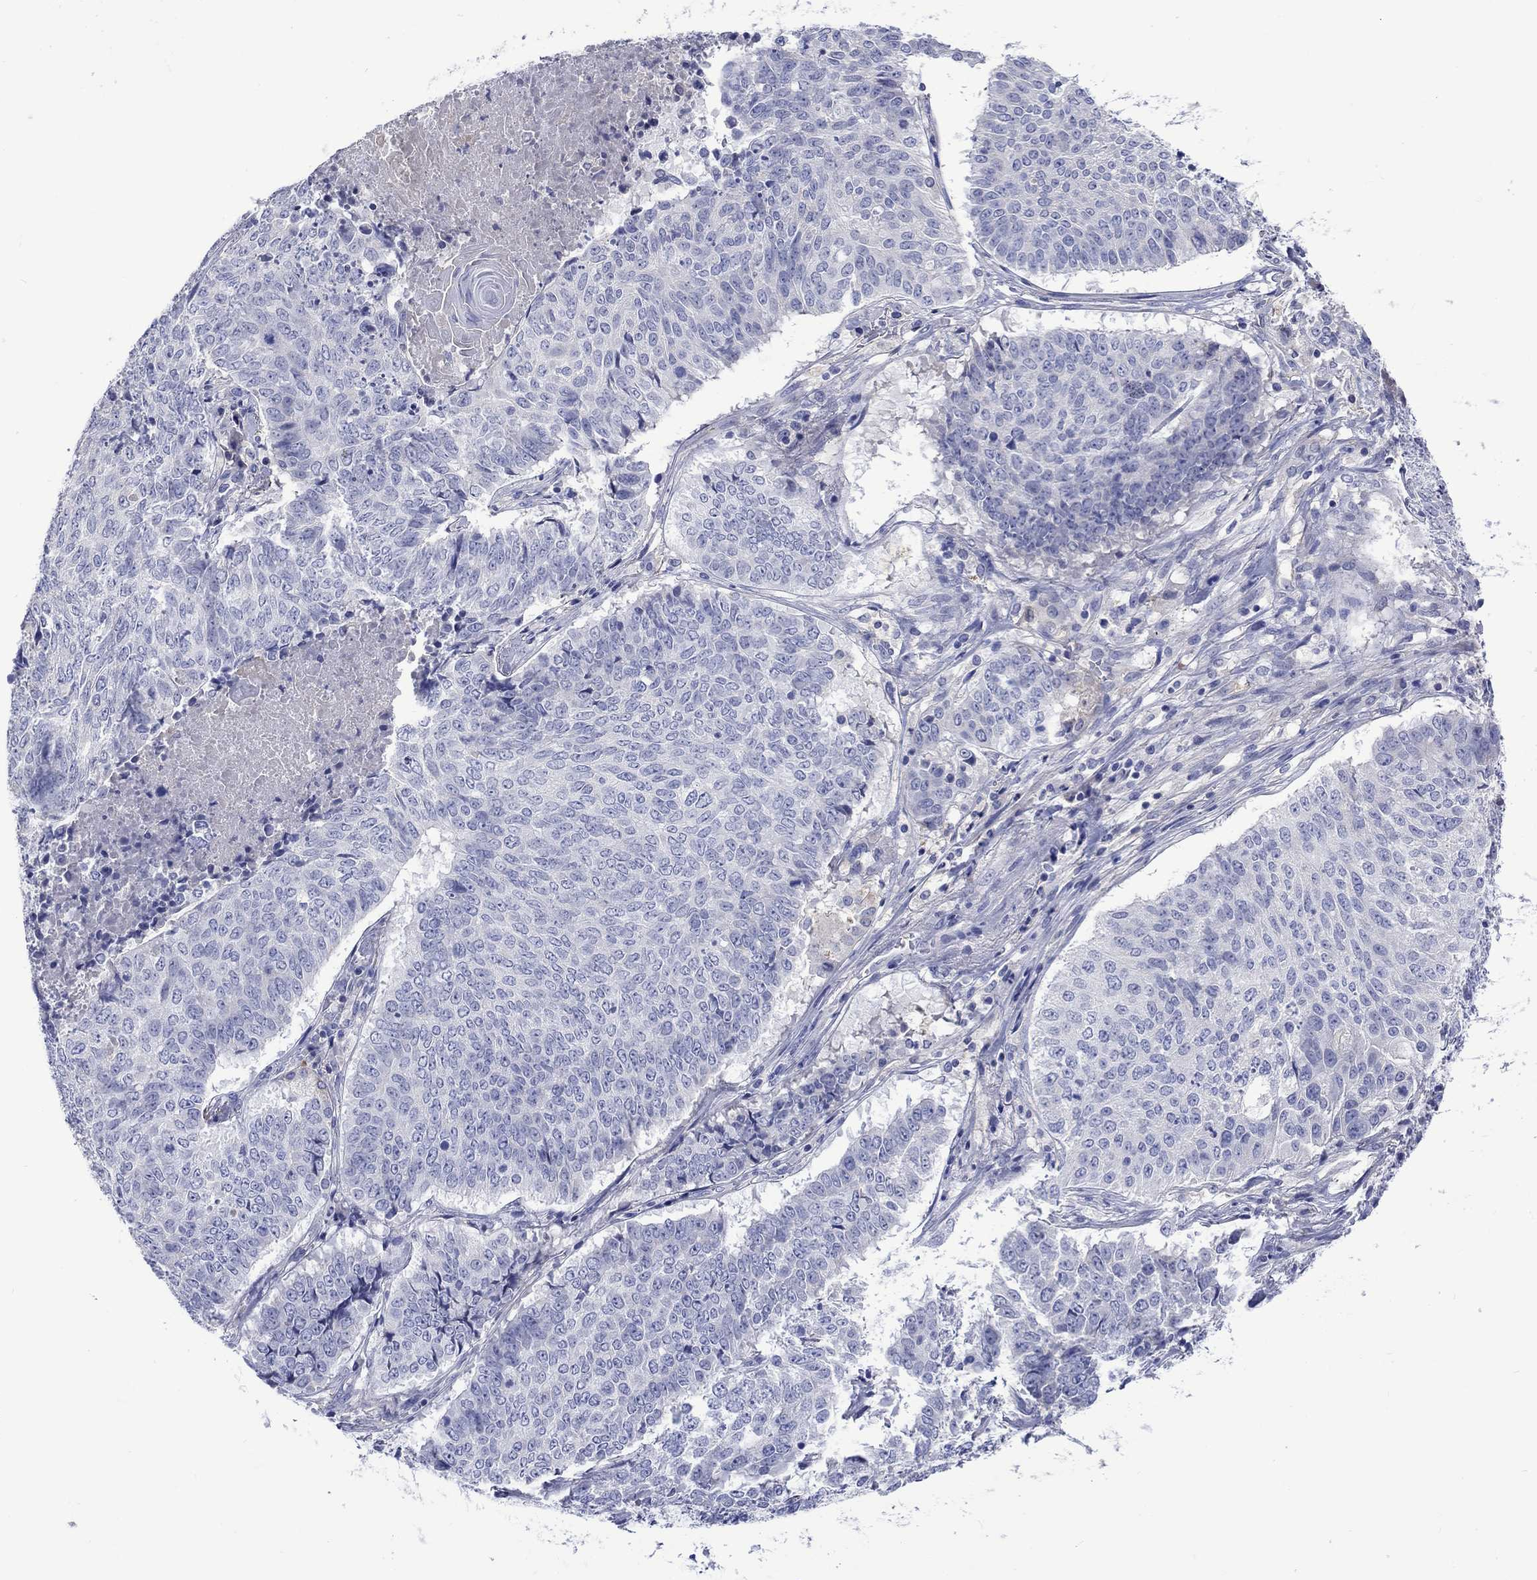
{"staining": {"intensity": "negative", "quantity": "none", "location": "none"}, "tissue": "lung cancer", "cell_type": "Tumor cells", "image_type": "cancer", "snomed": [{"axis": "morphology", "description": "Squamous cell carcinoma, NOS"}, {"axis": "topography", "description": "Lung"}], "caption": "Tumor cells show no significant staining in lung squamous cell carcinoma.", "gene": "TOMM20L", "patient": {"sex": "male", "age": 64}}